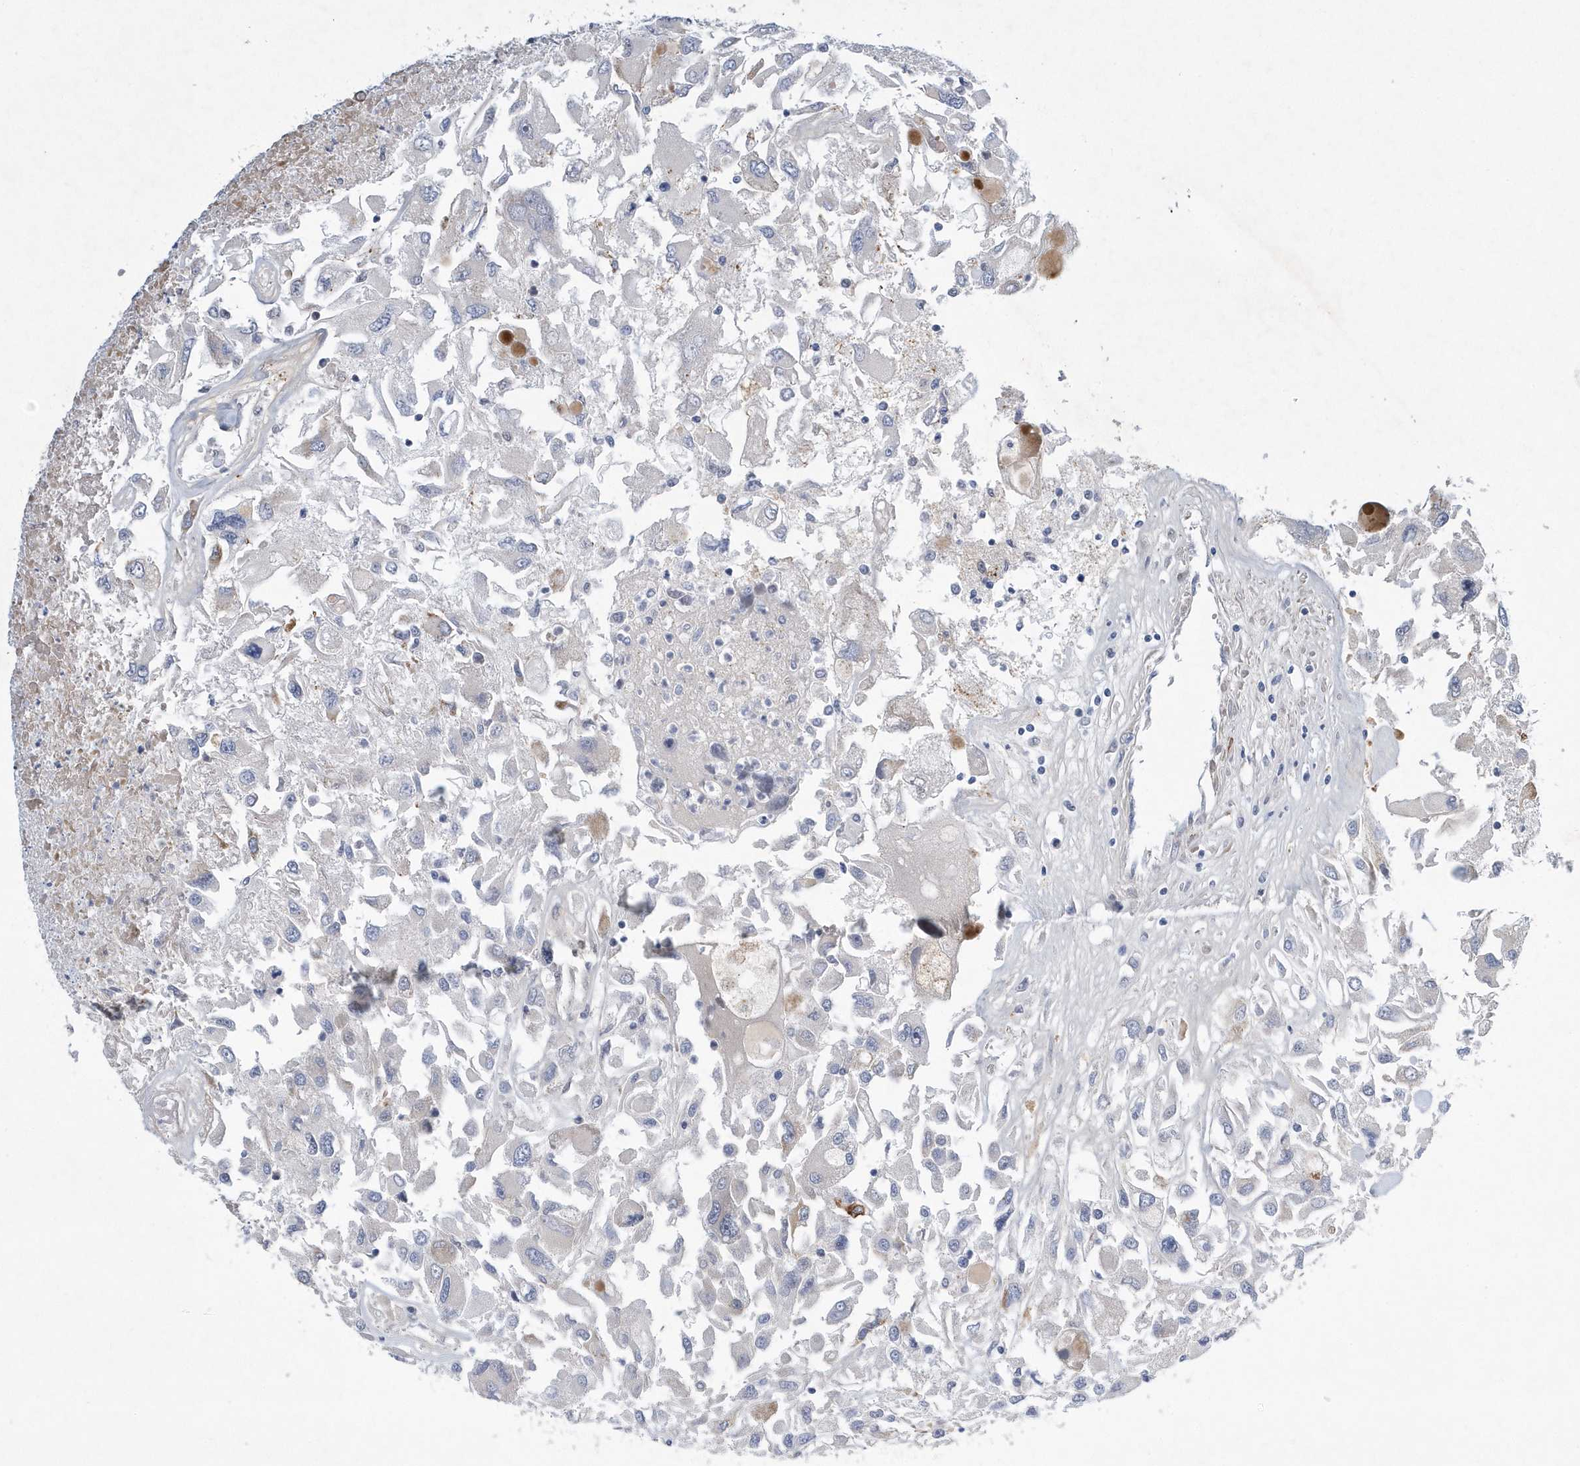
{"staining": {"intensity": "negative", "quantity": "none", "location": "none"}, "tissue": "renal cancer", "cell_type": "Tumor cells", "image_type": "cancer", "snomed": [{"axis": "morphology", "description": "Adenocarcinoma, NOS"}, {"axis": "topography", "description": "Kidney"}], "caption": "An immunohistochemistry (IHC) histopathology image of renal cancer (adenocarcinoma) is shown. There is no staining in tumor cells of renal cancer (adenocarcinoma).", "gene": "FAM217A", "patient": {"sex": "female", "age": 52}}